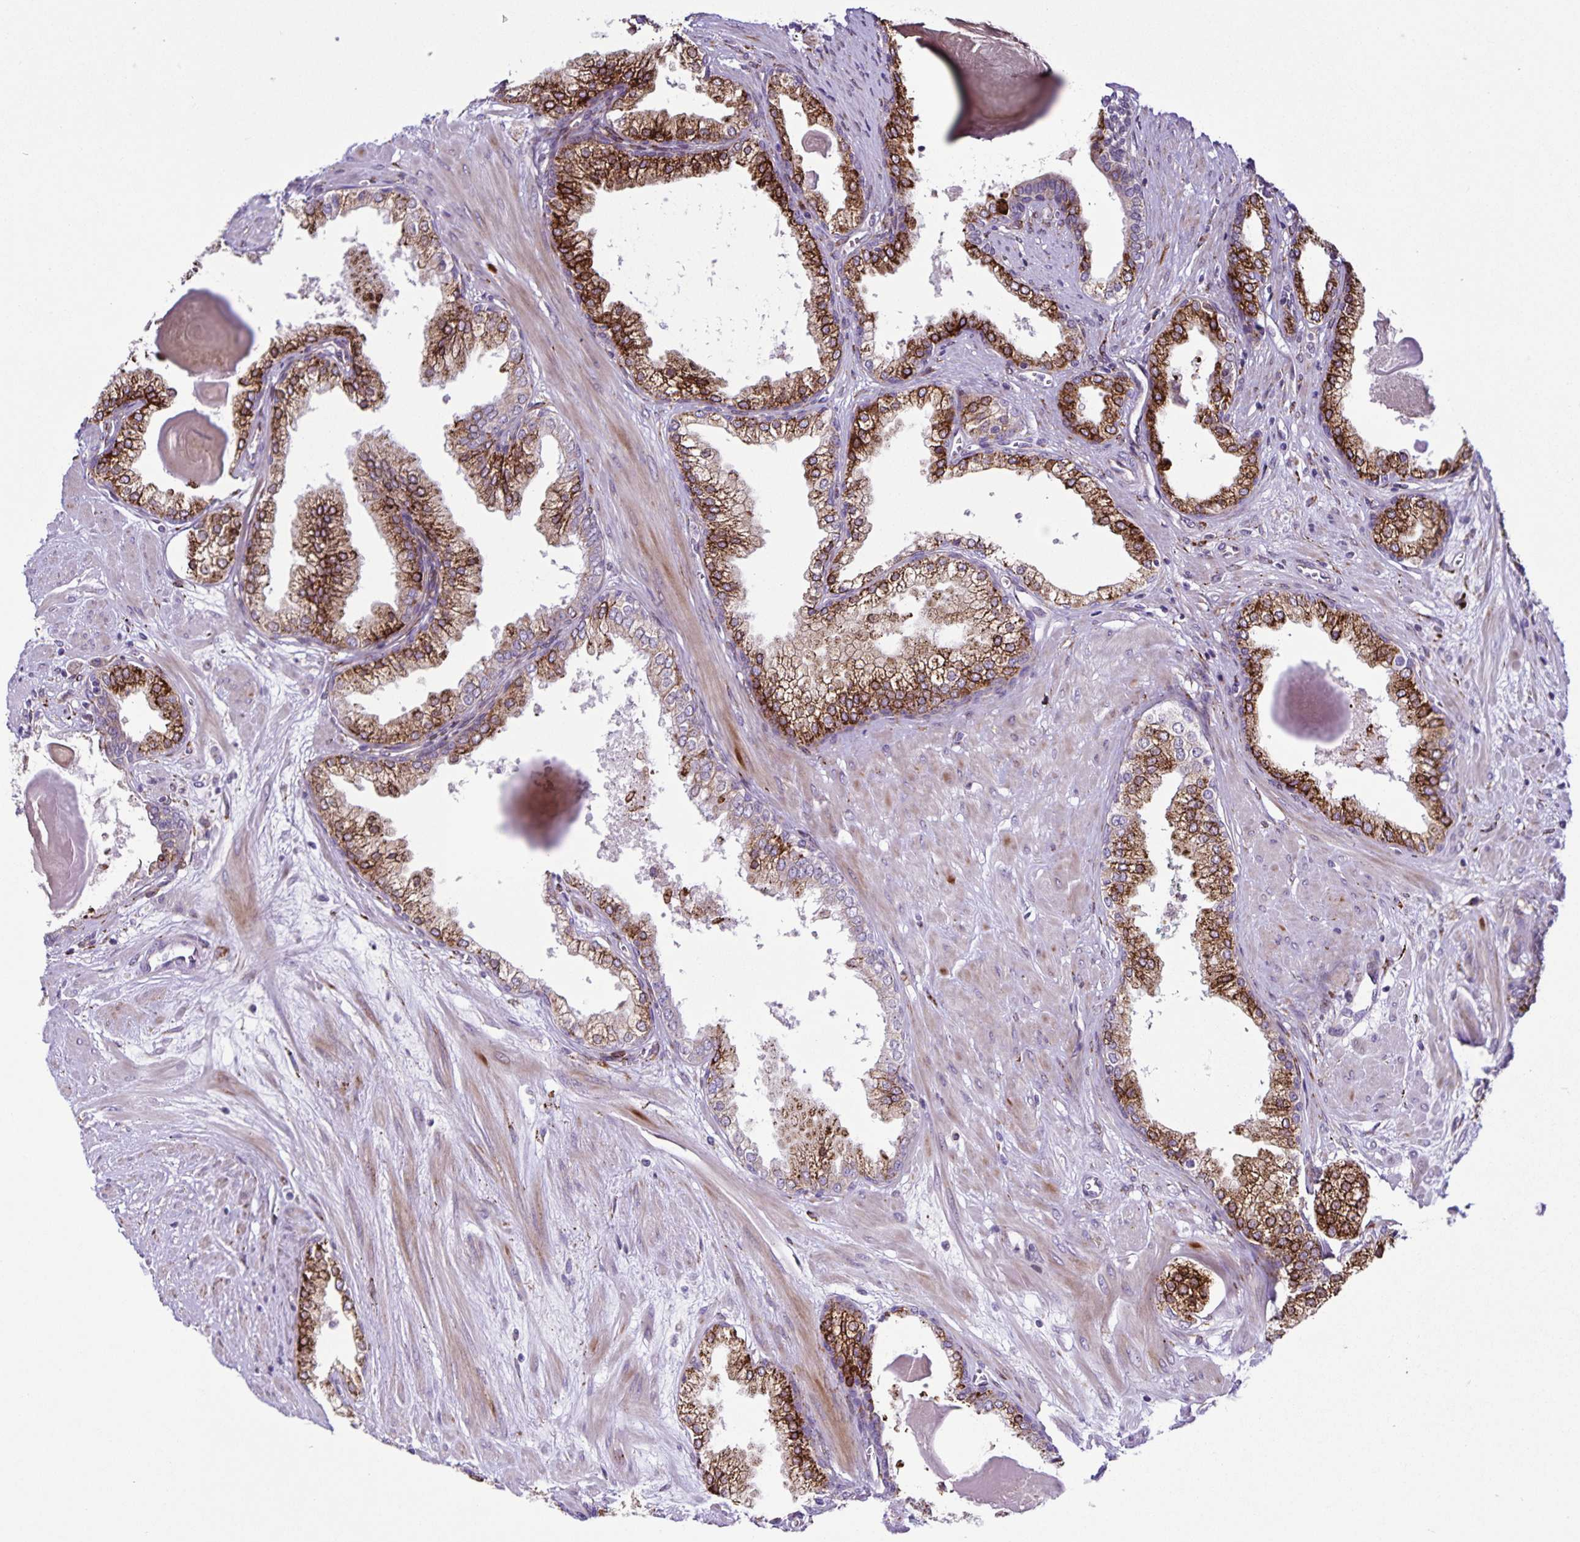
{"staining": {"intensity": "strong", "quantity": ">75%", "location": "cytoplasmic/membranous"}, "tissue": "prostate cancer", "cell_type": "Tumor cells", "image_type": "cancer", "snomed": [{"axis": "morphology", "description": "Adenocarcinoma, Low grade"}, {"axis": "topography", "description": "Prostate"}], "caption": "This micrograph shows IHC staining of prostate cancer (low-grade adenocarcinoma), with high strong cytoplasmic/membranous positivity in about >75% of tumor cells.", "gene": "OSBPL5", "patient": {"sex": "male", "age": 64}}